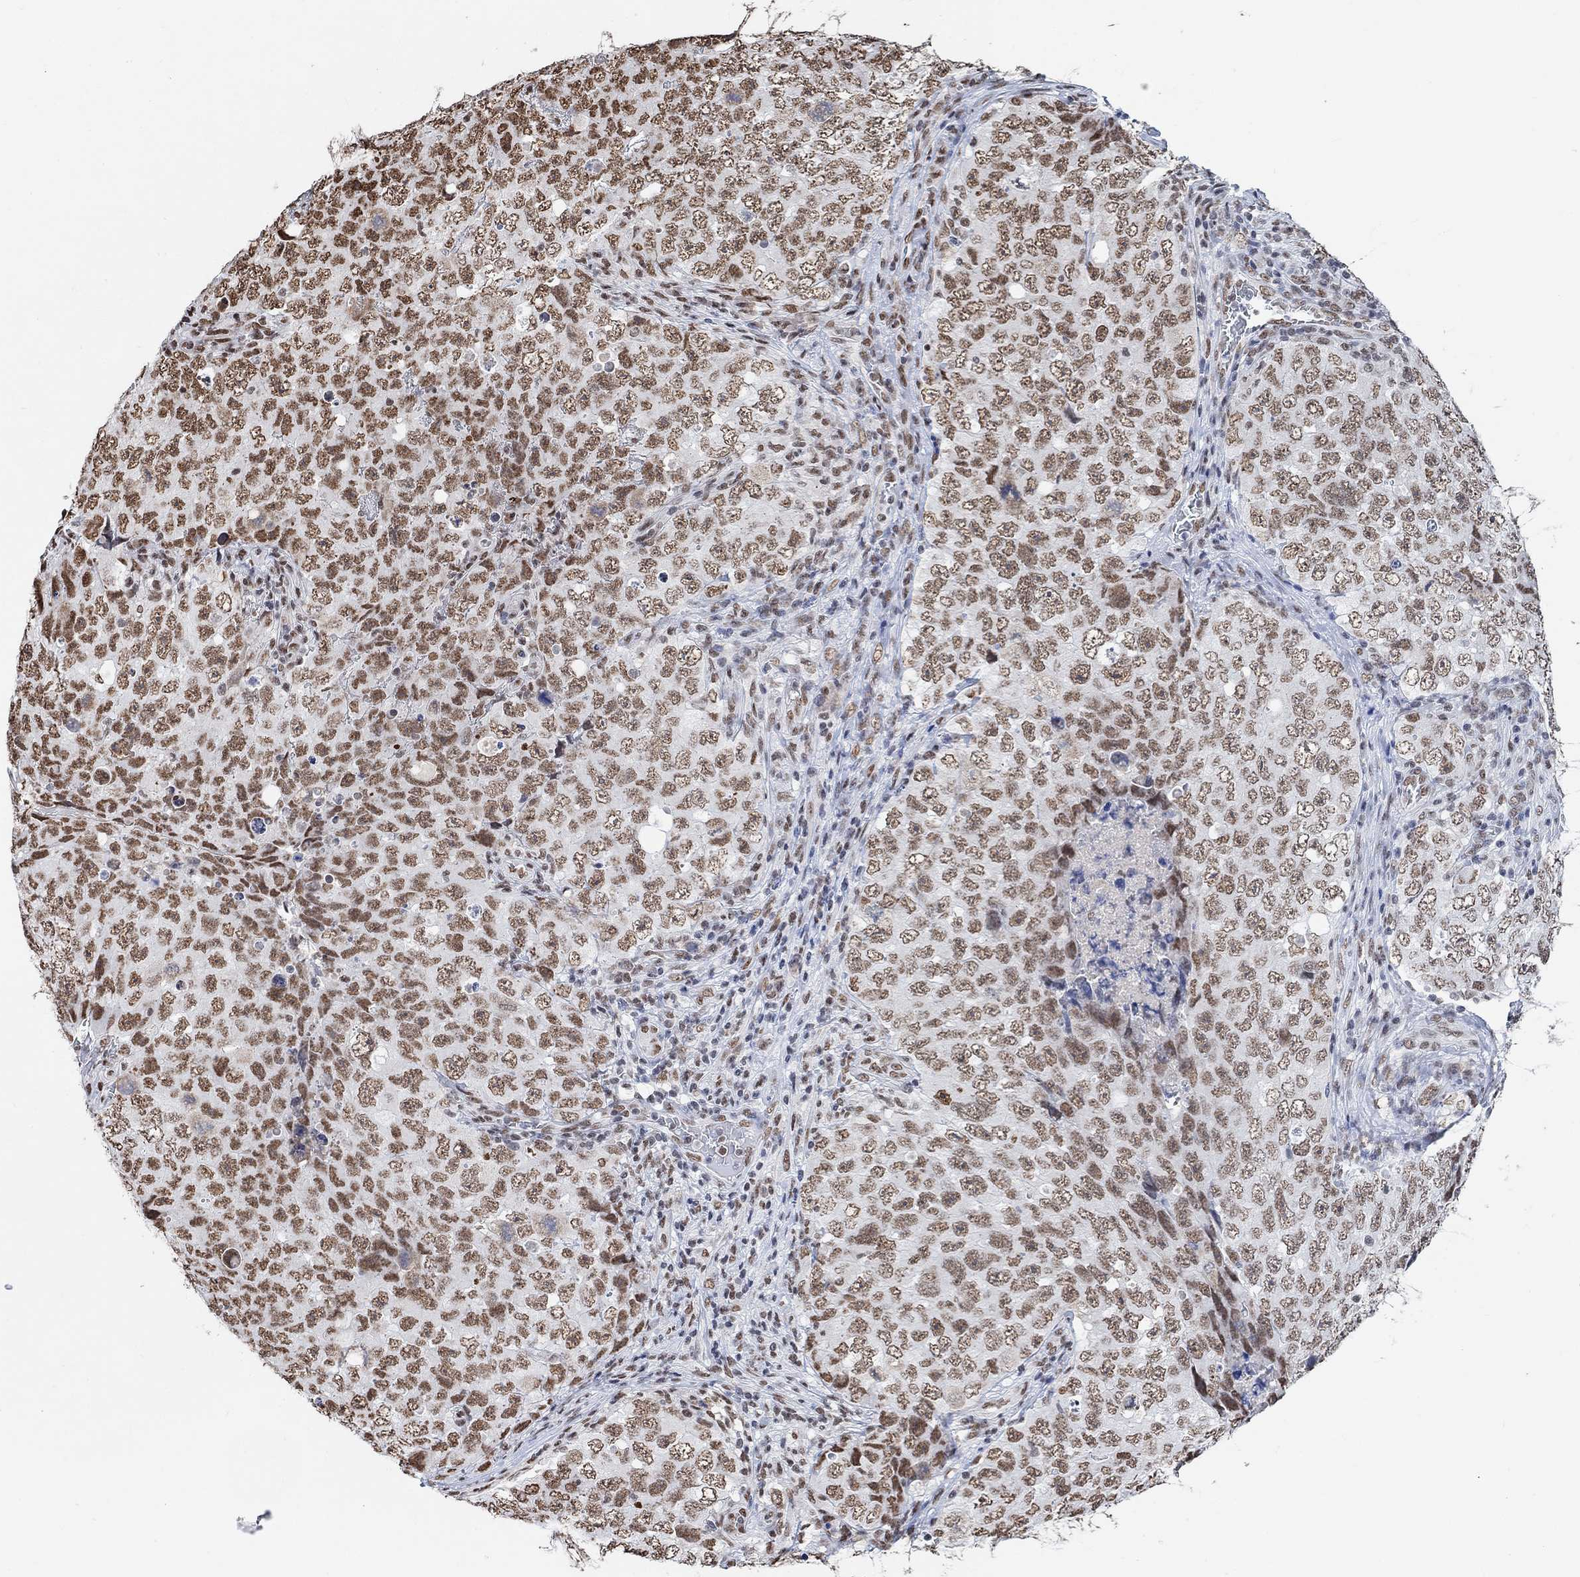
{"staining": {"intensity": "moderate", "quantity": ">75%", "location": "nuclear"}, "tissue": "testis cancer", "cell_type": "Tumor cells", "image_type": "cancer", "snomed": [{"axis": "morphology", "description": "Seminoma, NOS"}, {"axis": "topography", "description": "Testis"}], "caption": "This histopathology image reveals testis cancer stained with immunohistochemistry (IHC) to label a protein in brown. The nuclear of tumor cells show moderate positivity for the protein. Nuclei are counter-stained blue.", "gene": "USP39", "patient": {"sex": "male", "age": 34}}